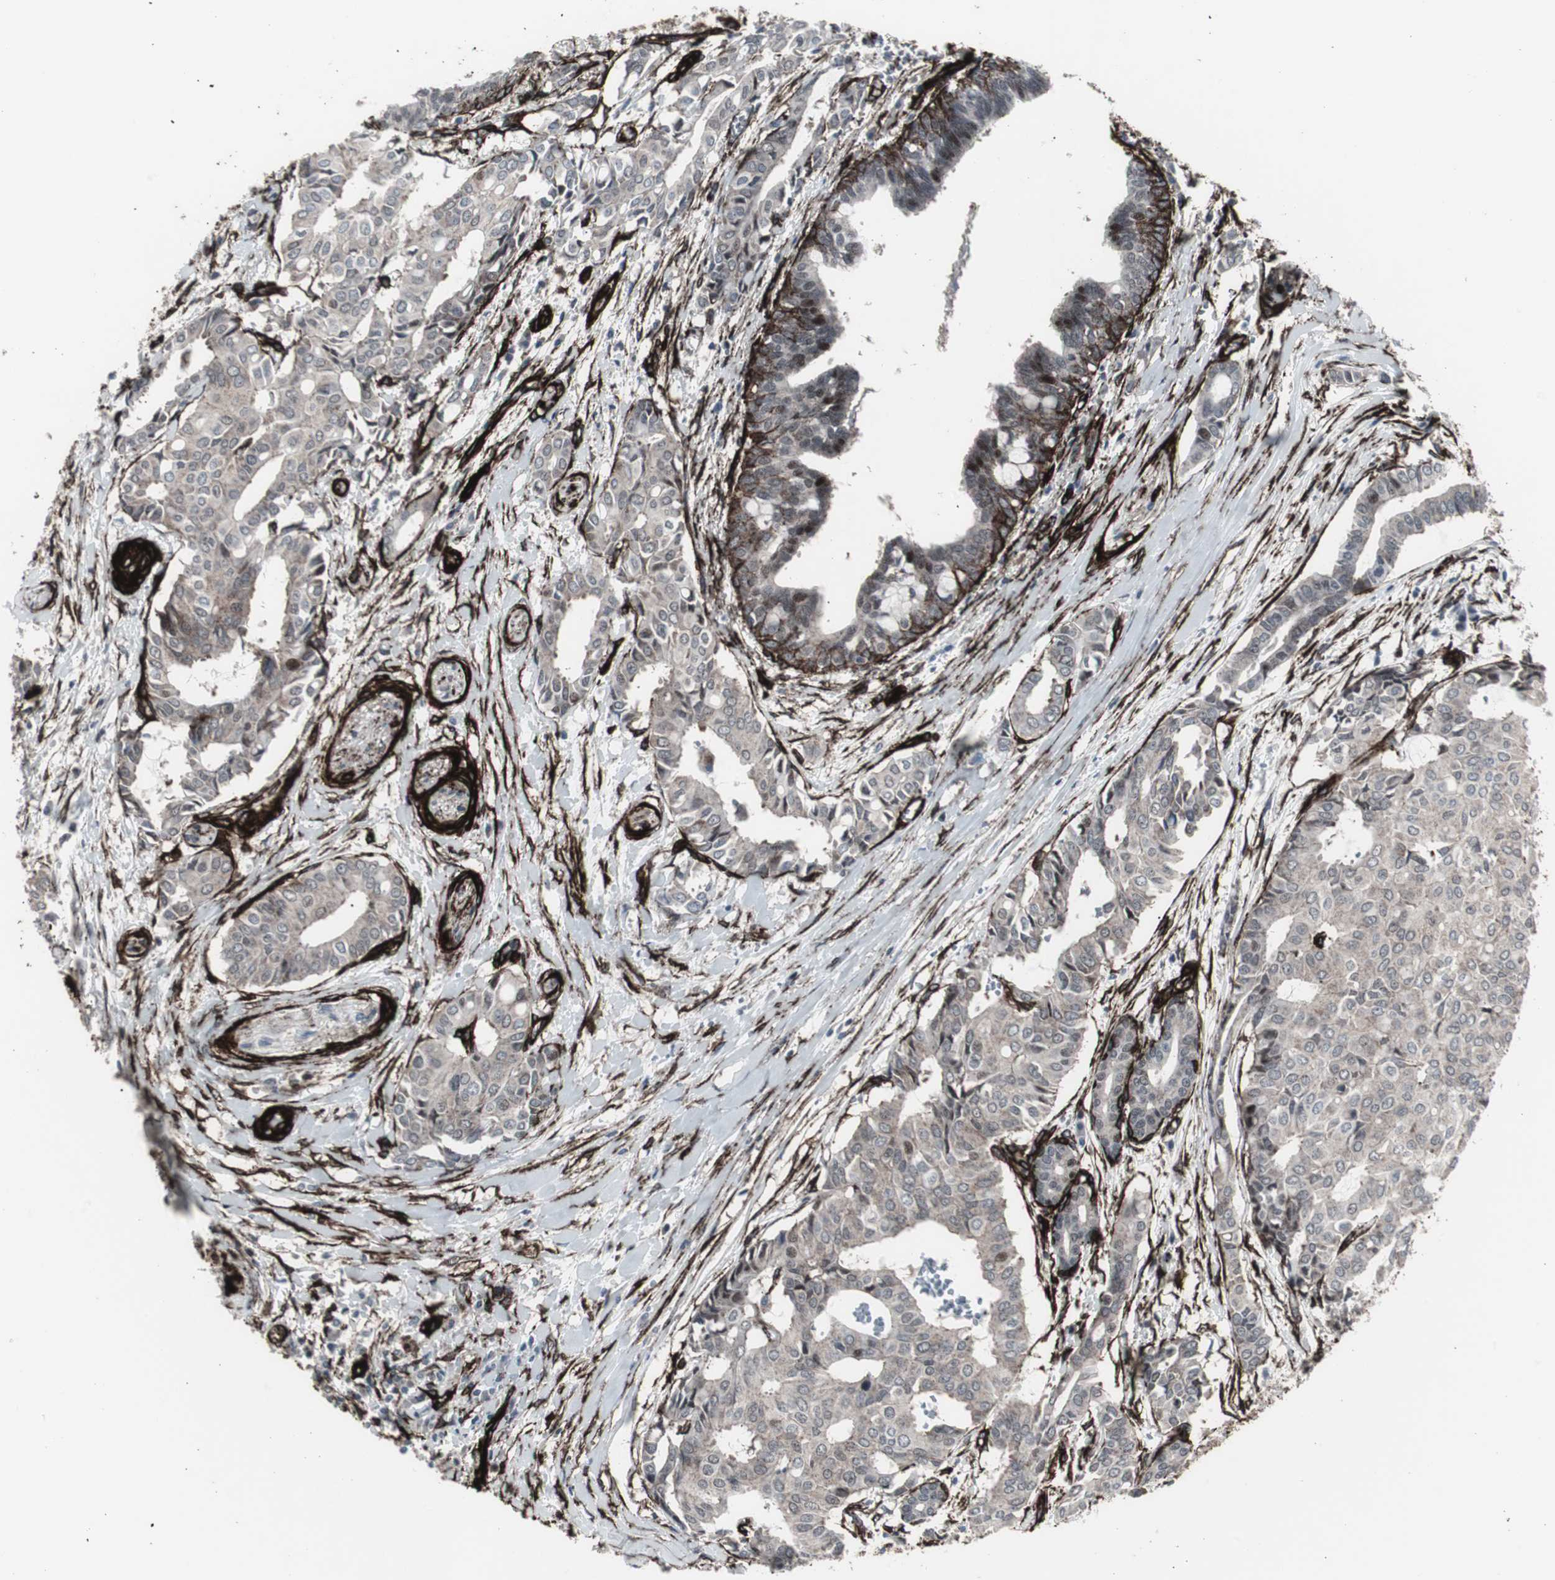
{"staining": {"intensity": "weak", "quantity": "<25%", "location": "cytoplasmic/membranous"}, "tissue": "head and neck cancer", "cell_type": "Tumor cells", "image_type": "cancer", "snomed": [{"axis": "morphology", "description": "Adenocarcinoma, NOS"}, {"axis": "topography", "description": "Salivary gland"}, {"axis": "topography", "description": "Head-Neck"}], "caption": "This is an immunohistochemistry (IHC) micrograph of human head and neck adenocarcinoma. There is no expression in tumor cells.", "gene": "PDGFA", "patient": {"sex": "female", "age": 59}}